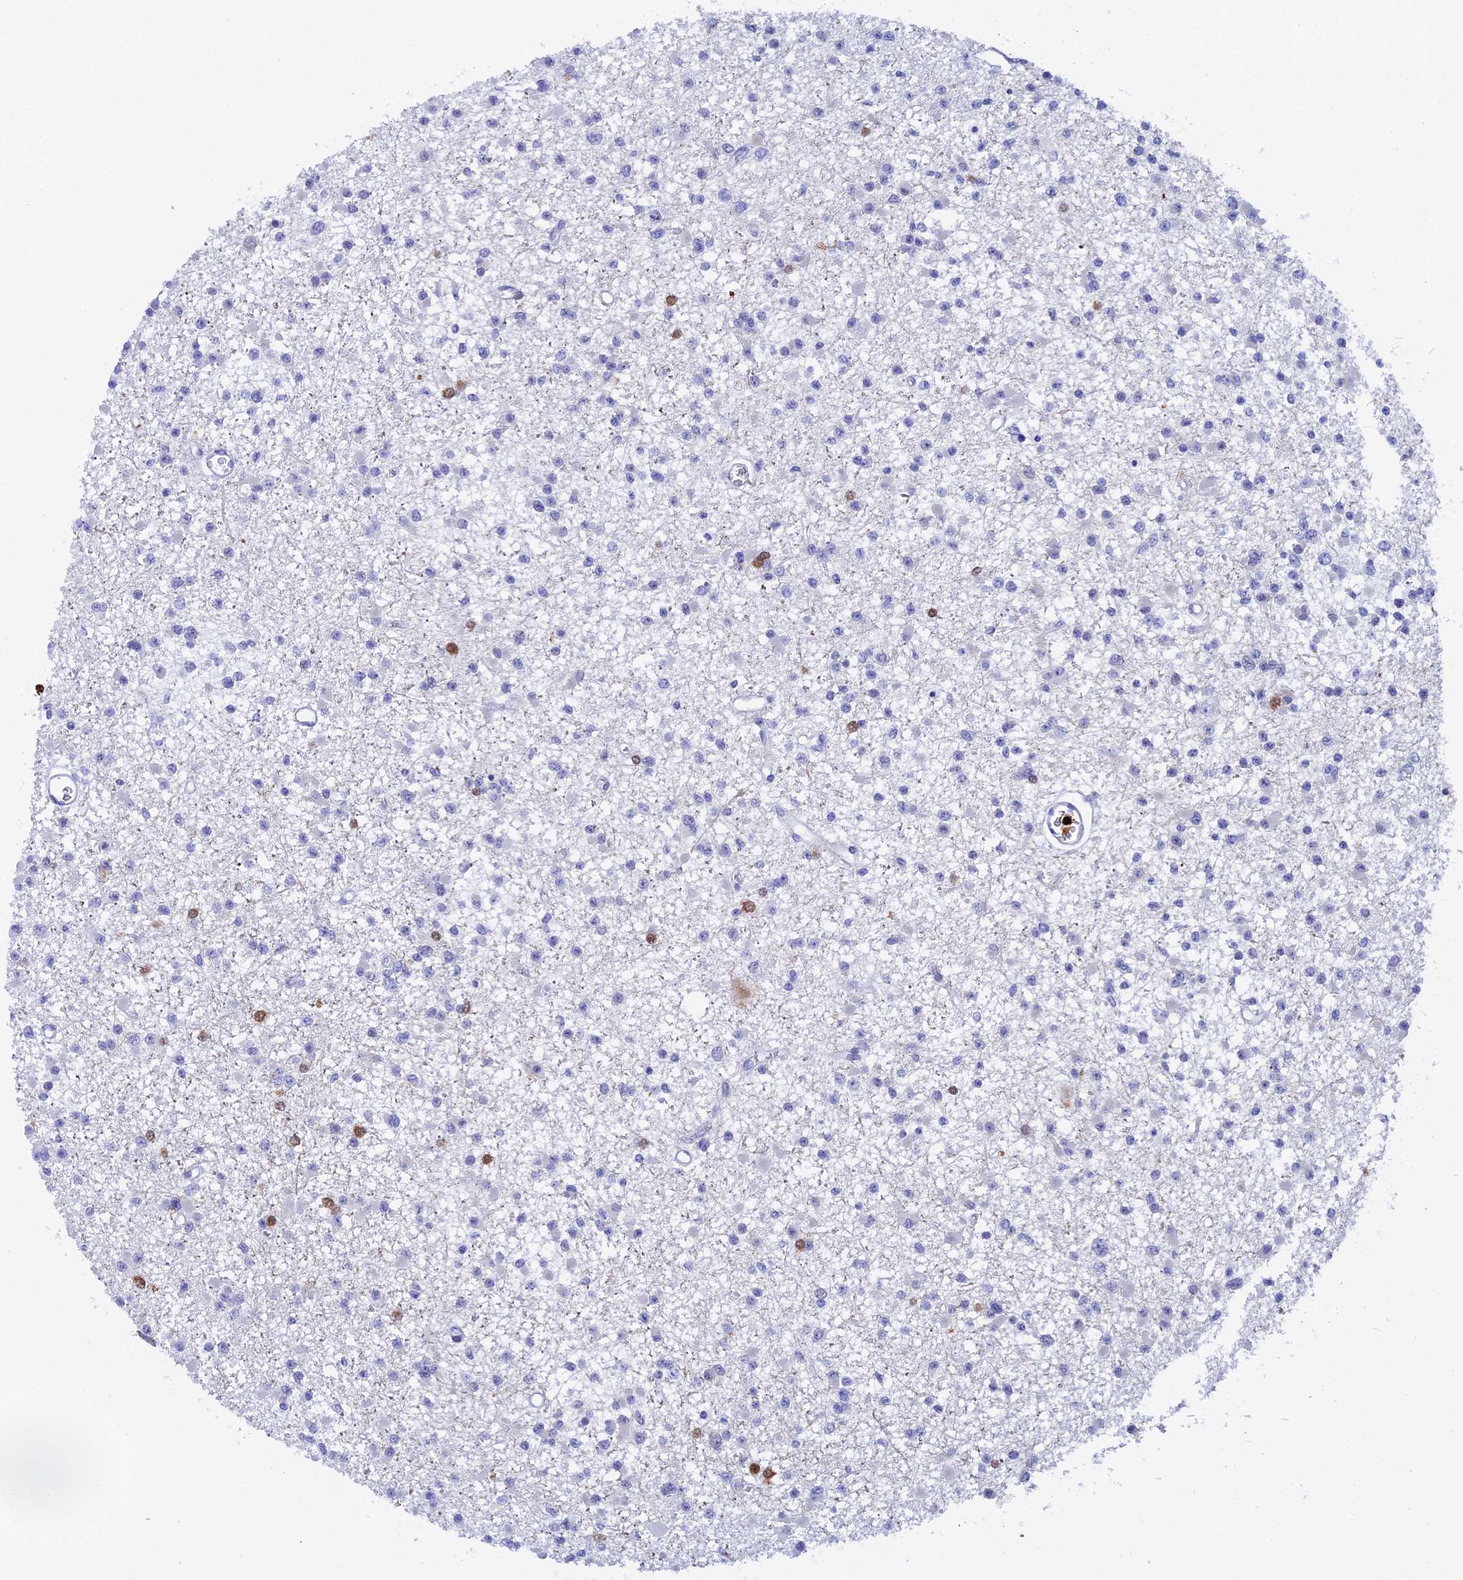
{"staining": {"intensity": "negative", "quantity": "none", "location": "none"}, "tissue": "glioma", "cell_type": "Tumor cells", "image_type": "cancer", "snomed": [{"axis": "morphology", "description": "Glioma, malignant, Low grade"}, {"axis": "topography", "description": "Brain"}], "caption": "This is an immunohistochemistry (IHC) image of malignant low-grade glioma. There is no staining in tumor cells.", "gene": "SLC26A1", "patient": {"sex": "female", "age": 22}}